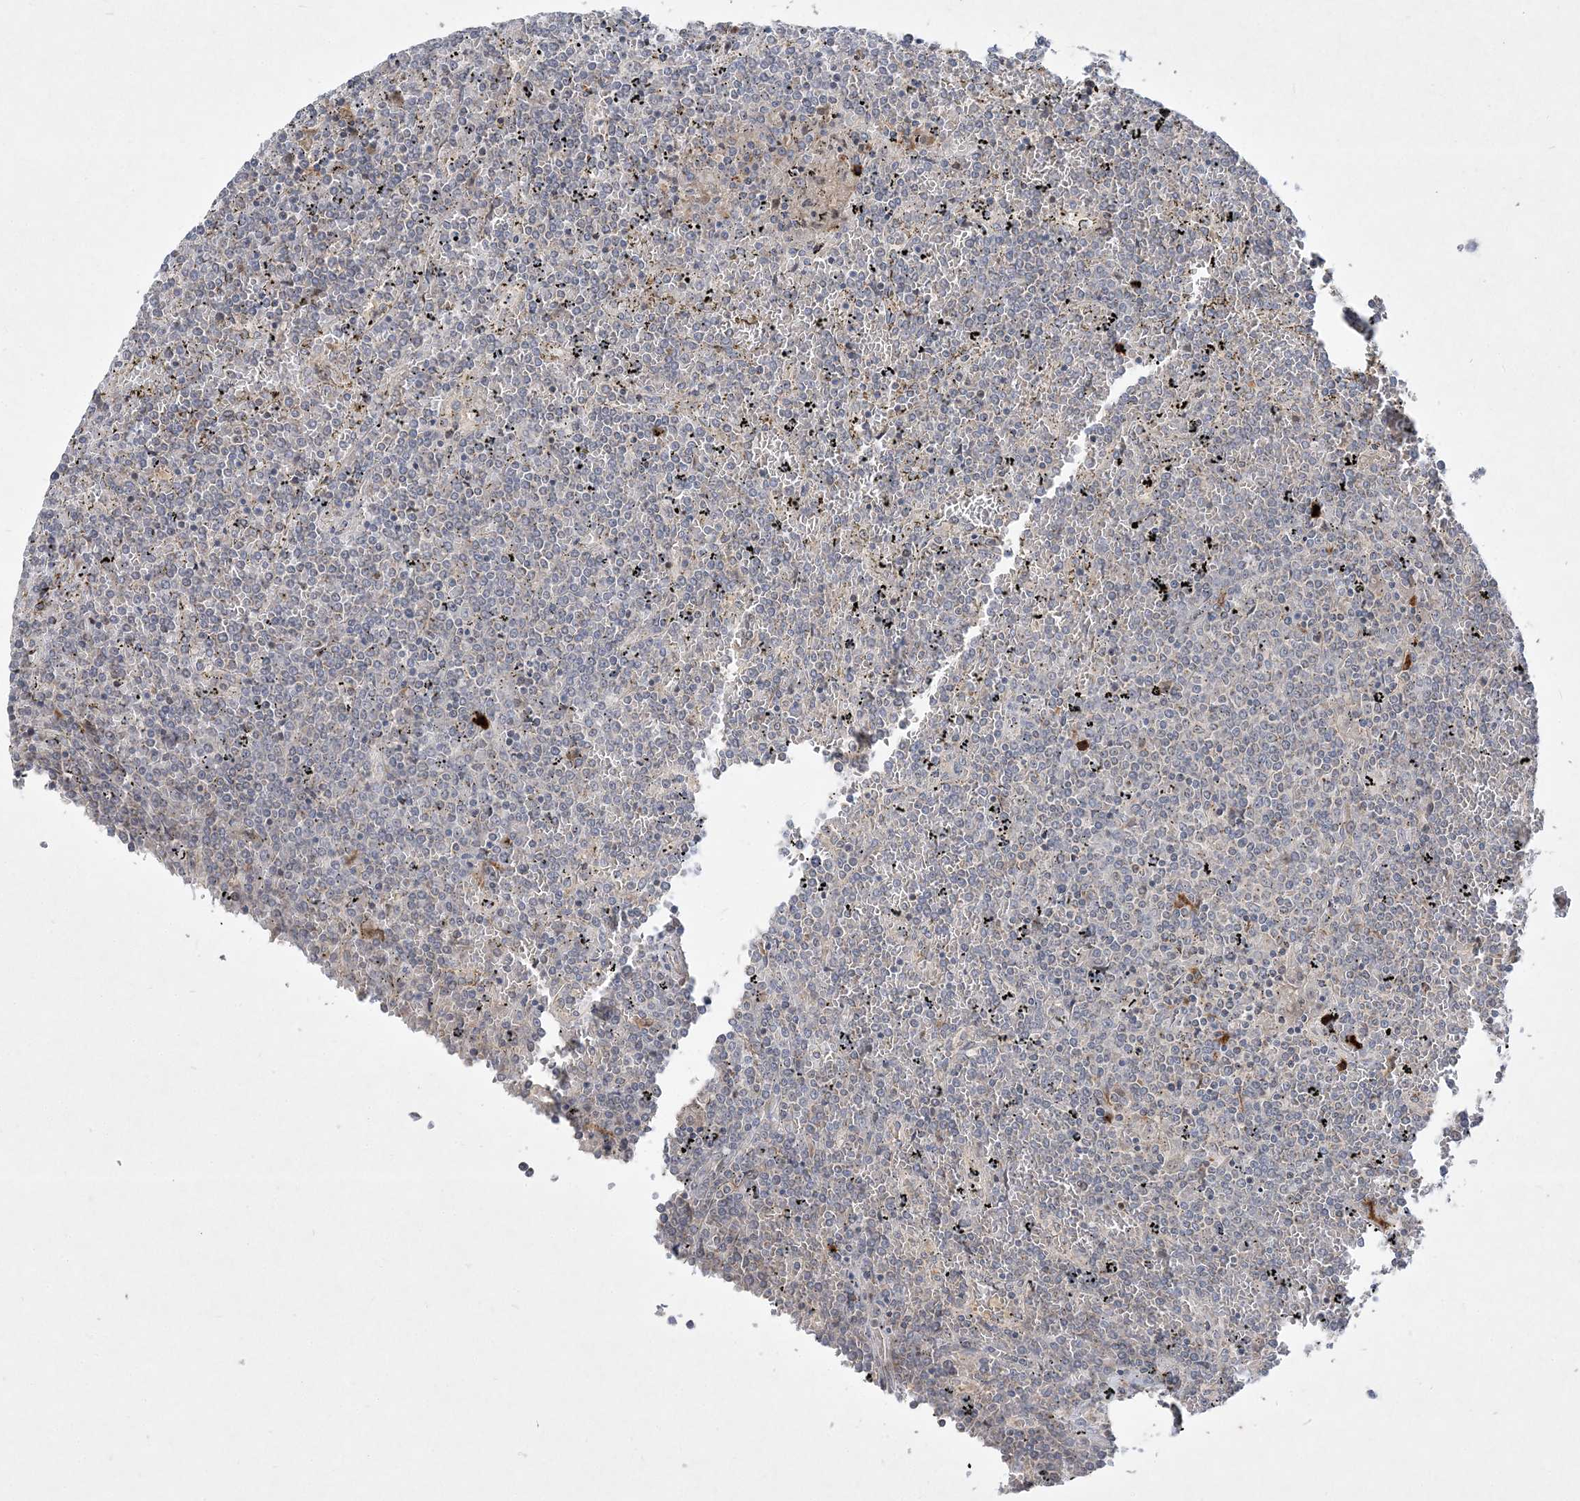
{"staining": {"intensity": "negative", "quantity": "none", "location": "none"}, "tissue": "lymphoma", "cell_type": "Tumor cells", "image_type": "cancer", "snomed": [{"axis": "morphology", "description": "Malignant lymphoma, non-Hodgkin's type, Low grade"}, {"axis": "topography", "description": "Spleen"}], "caption": "Image shows no protein expression in tumor cells of malignant lymphoma, non-Hodgkin's type (low-grade) tissue.", "gene": "CLNK", "patient": {"sex": "female", "age": 19}}